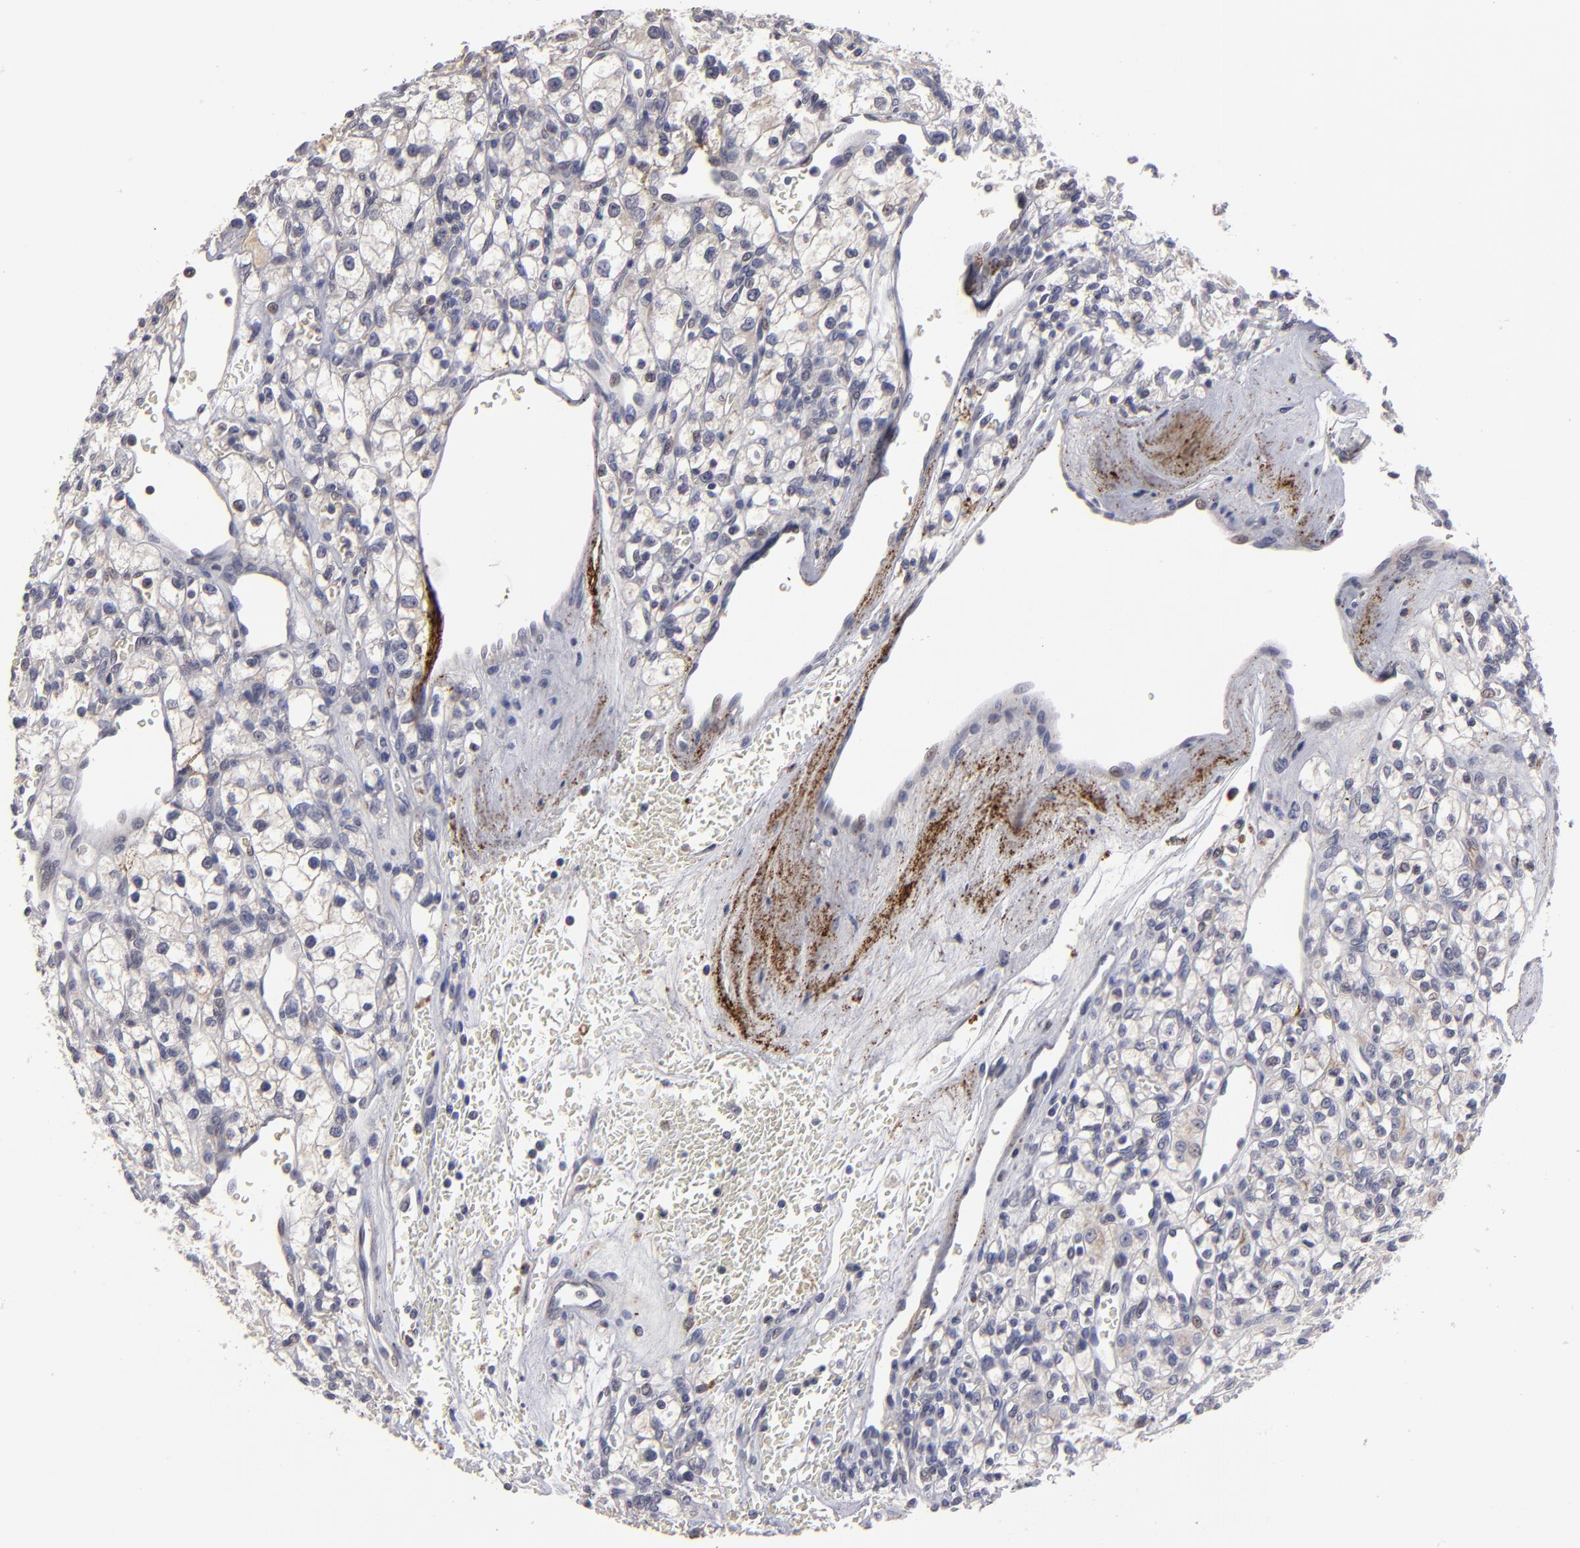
{"staining": {"intensity": "negative", "quantity": "none", "location": "none"}, "tissue": "renal cancer", "cell_type": "Tumor cells", "image_type": "cancer", "snomed": [{"axis": "morphology", "description": "Adenocarcinoma, NOS"}, {"axis": "topography", "description": "Kidney"}], "caption": "Tumor cells show no significant protein expression in adenocarcinoma (renal).", "gene": "GPM6B", "patient": {"sex": "female", "age": 62}}